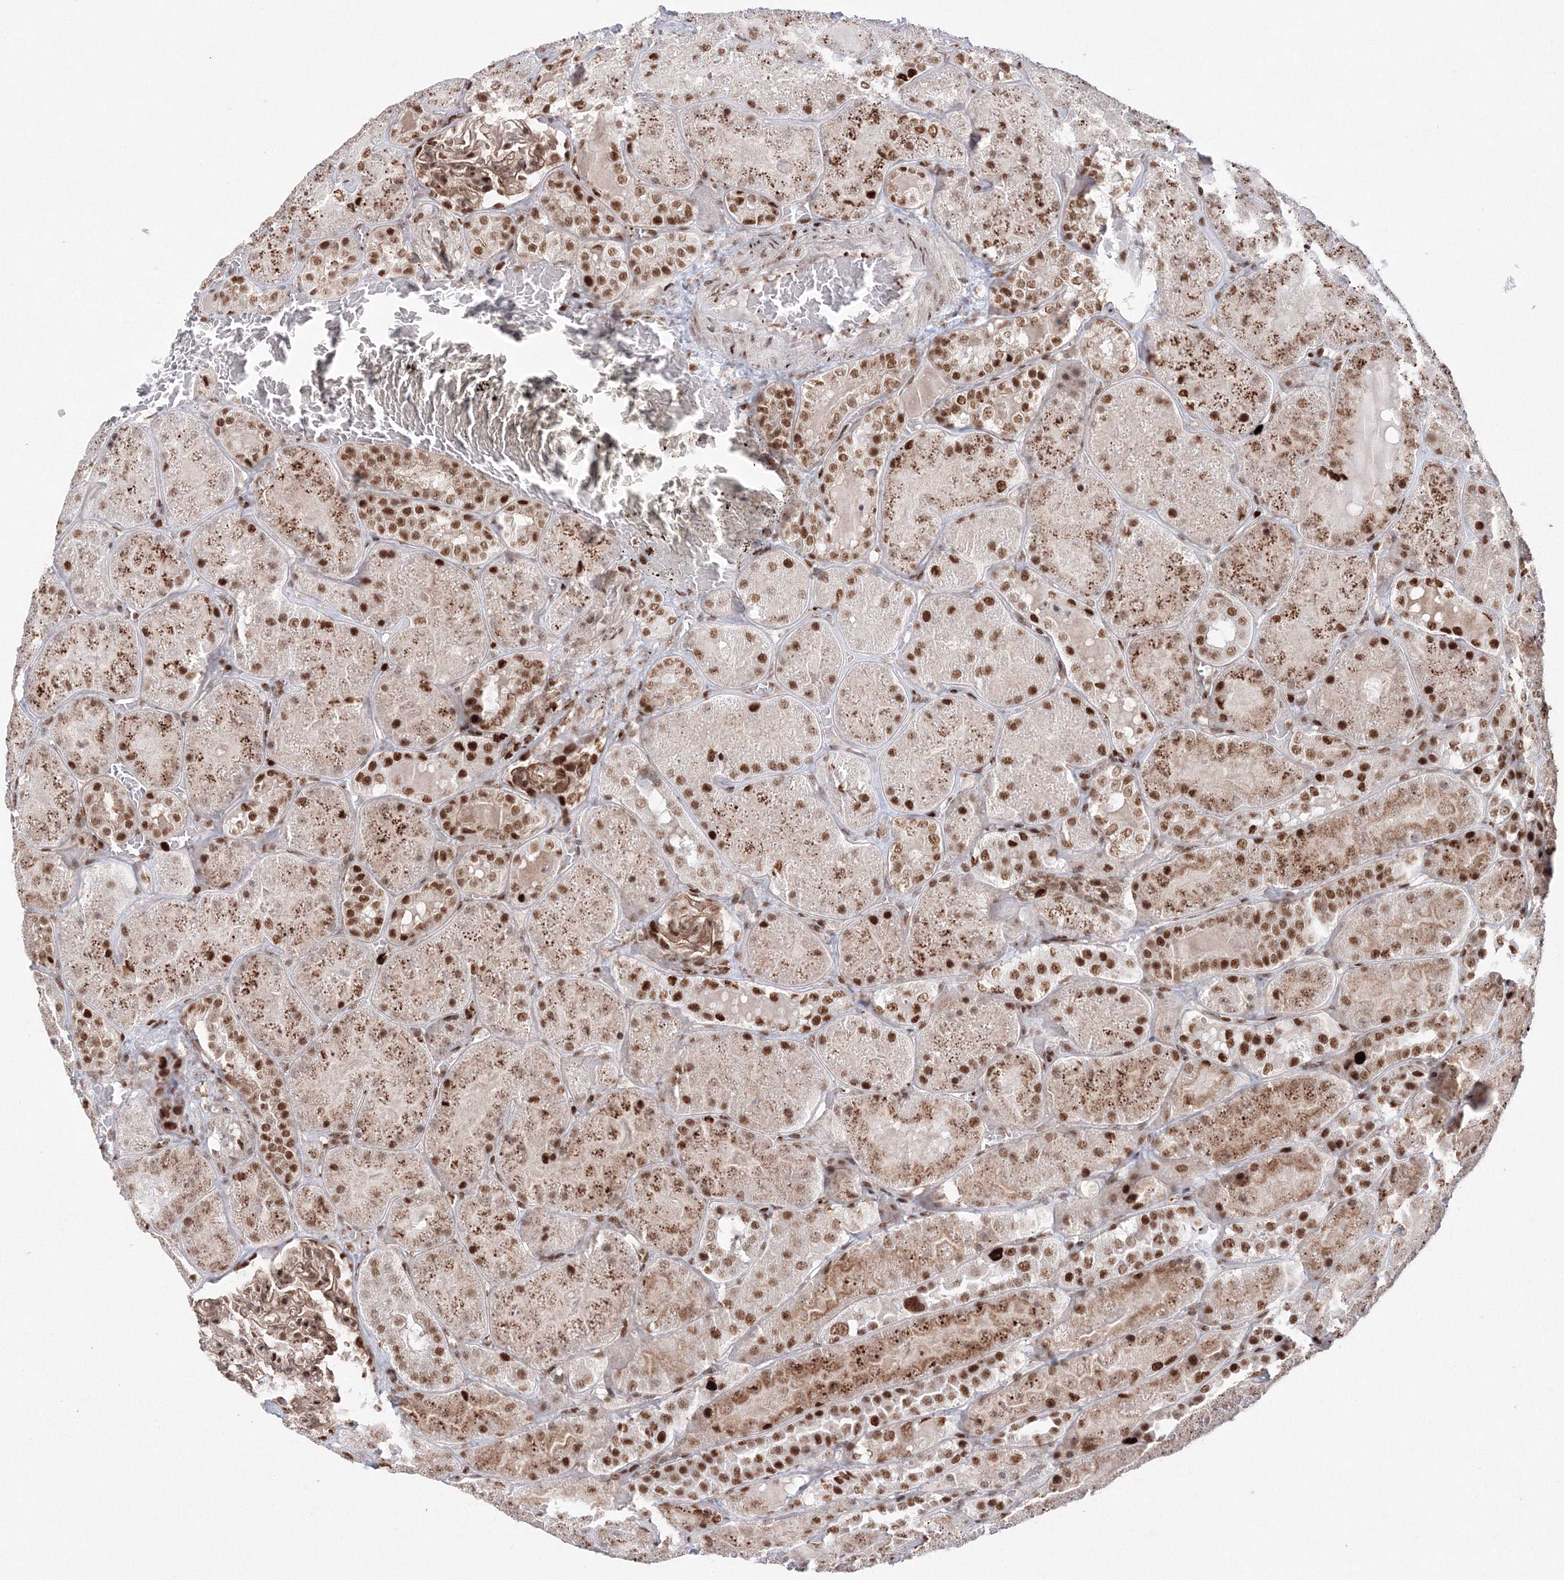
{"staining": {"intensity": "moderate", "quantity": ">75%", "location": "nuclear"}, "tissue": "kidney", "cell_type": "Cells in glomeruli", "image_type": "normal", "snomed": [{"axis": "morphology", "description": "Normal tissue, NOS"}, {"axis": "topography", "description": "Kidney"}], "caption": "Kidney stained with a protein marker demonstrates moderate staining in cells in glomeruli.", "gene": "LIG1", "patient": {"sex": "male", "age": 28}}